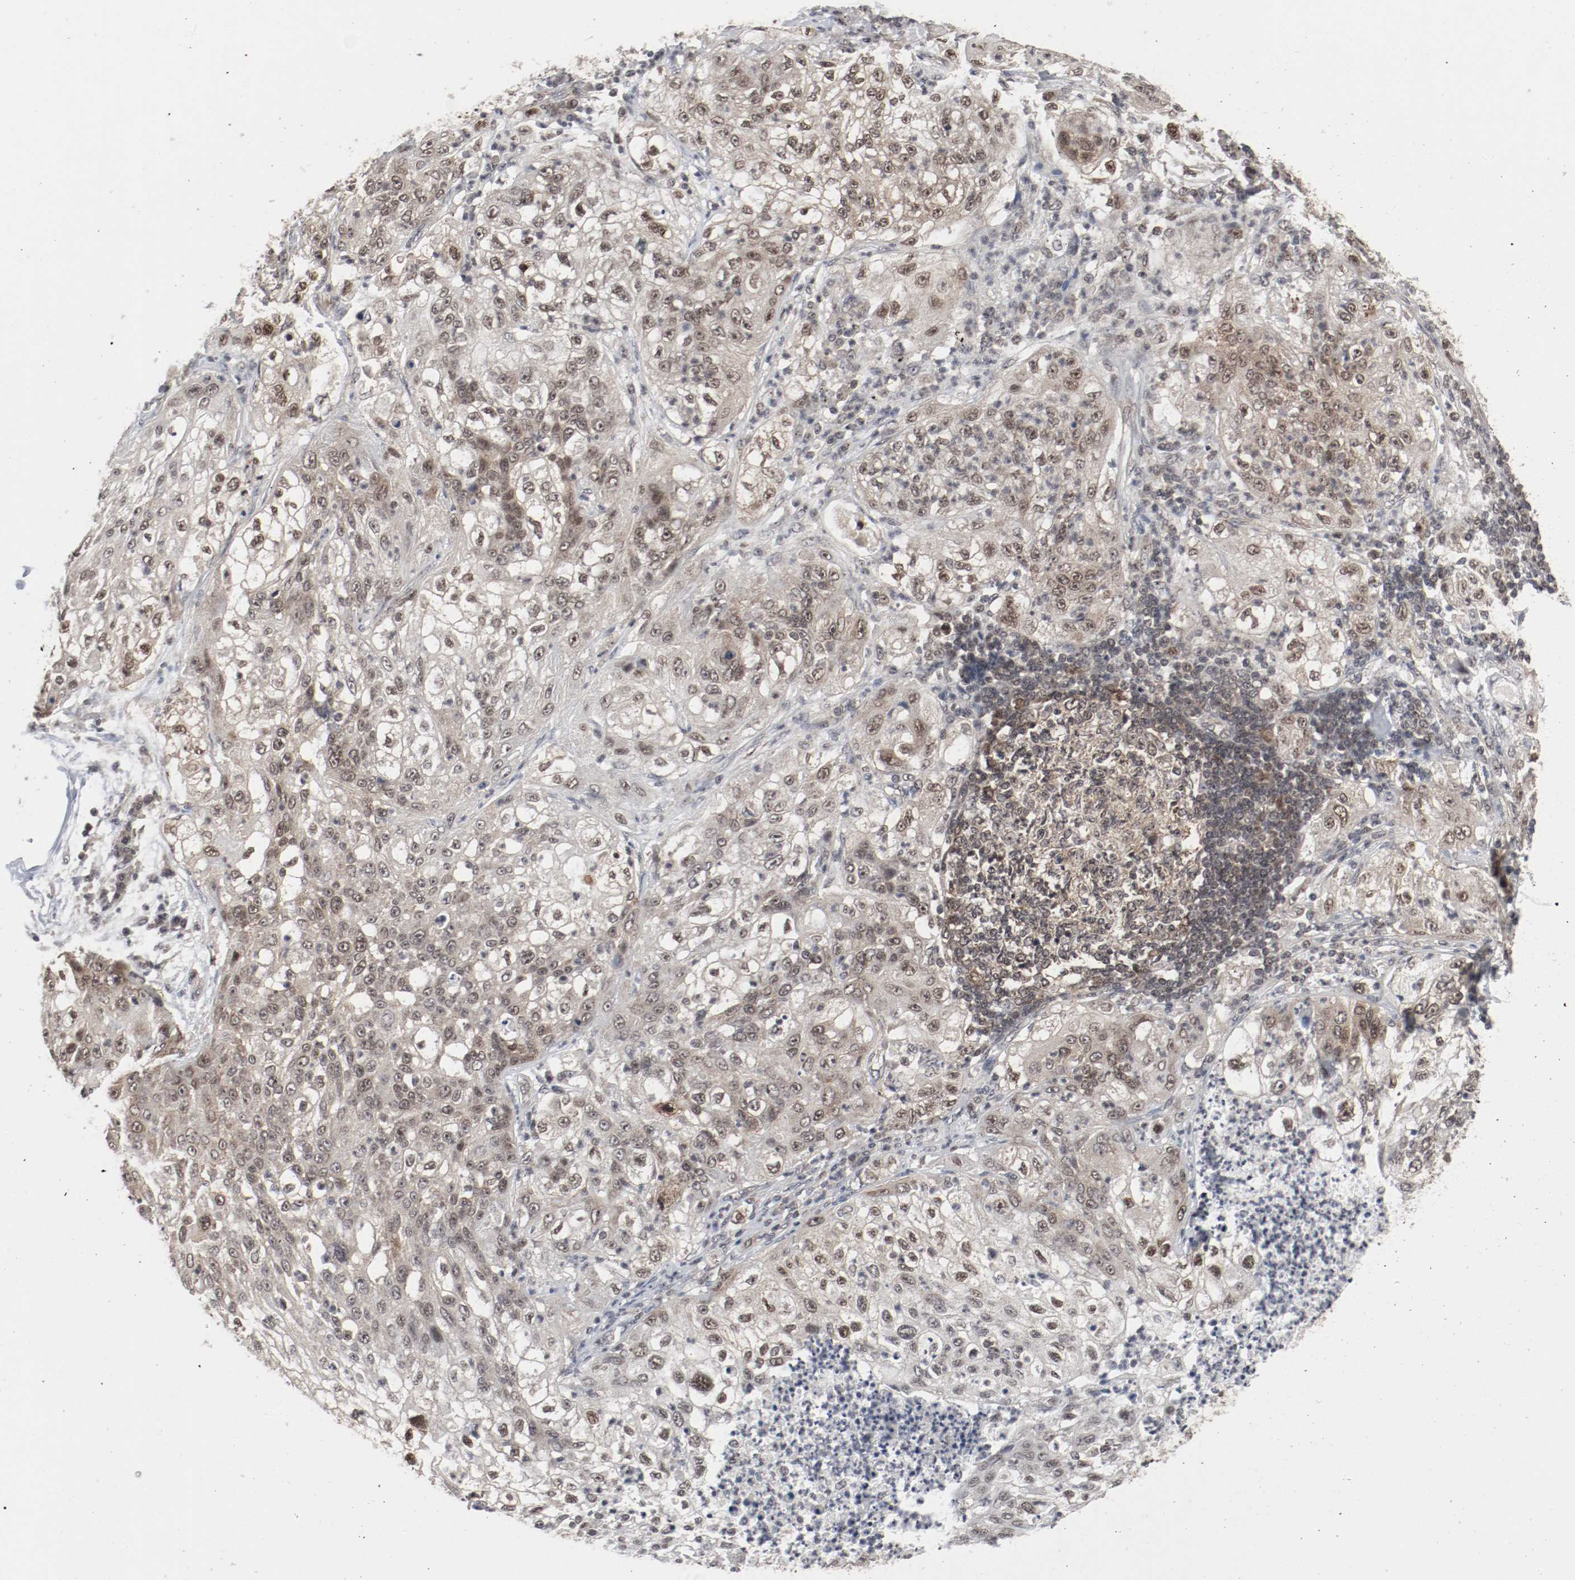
{"staining": {"intensity": "moderate", "quantity": ">75%", "location": "cytoplasmic/membranous,nuclear"}, "tissue": "lung cancer", "cell_type": "Tumor cells", "image_type": "cancer", "snomed": [{"axis": "morphology", "description": "Inflammation, NOS"}, {"axis": "morphology", "description": "Squamous cell carcinoma, NOS"}, {"axis": "topography", "description": "Lymph node"}, {"axis": "topography", "description": "Soft tissue"}, {"axis": "topography", "description": "Lung"}], "caption": "Brown immunohistochemical staining in human squamous cell carcinoma (lung) reveals moderate cytoplasmic/membranous and nuclear positivity in about >75% of tumor cells.", "gene": "CSNK2B", "patient": {"sex": "male", "age": 66}}